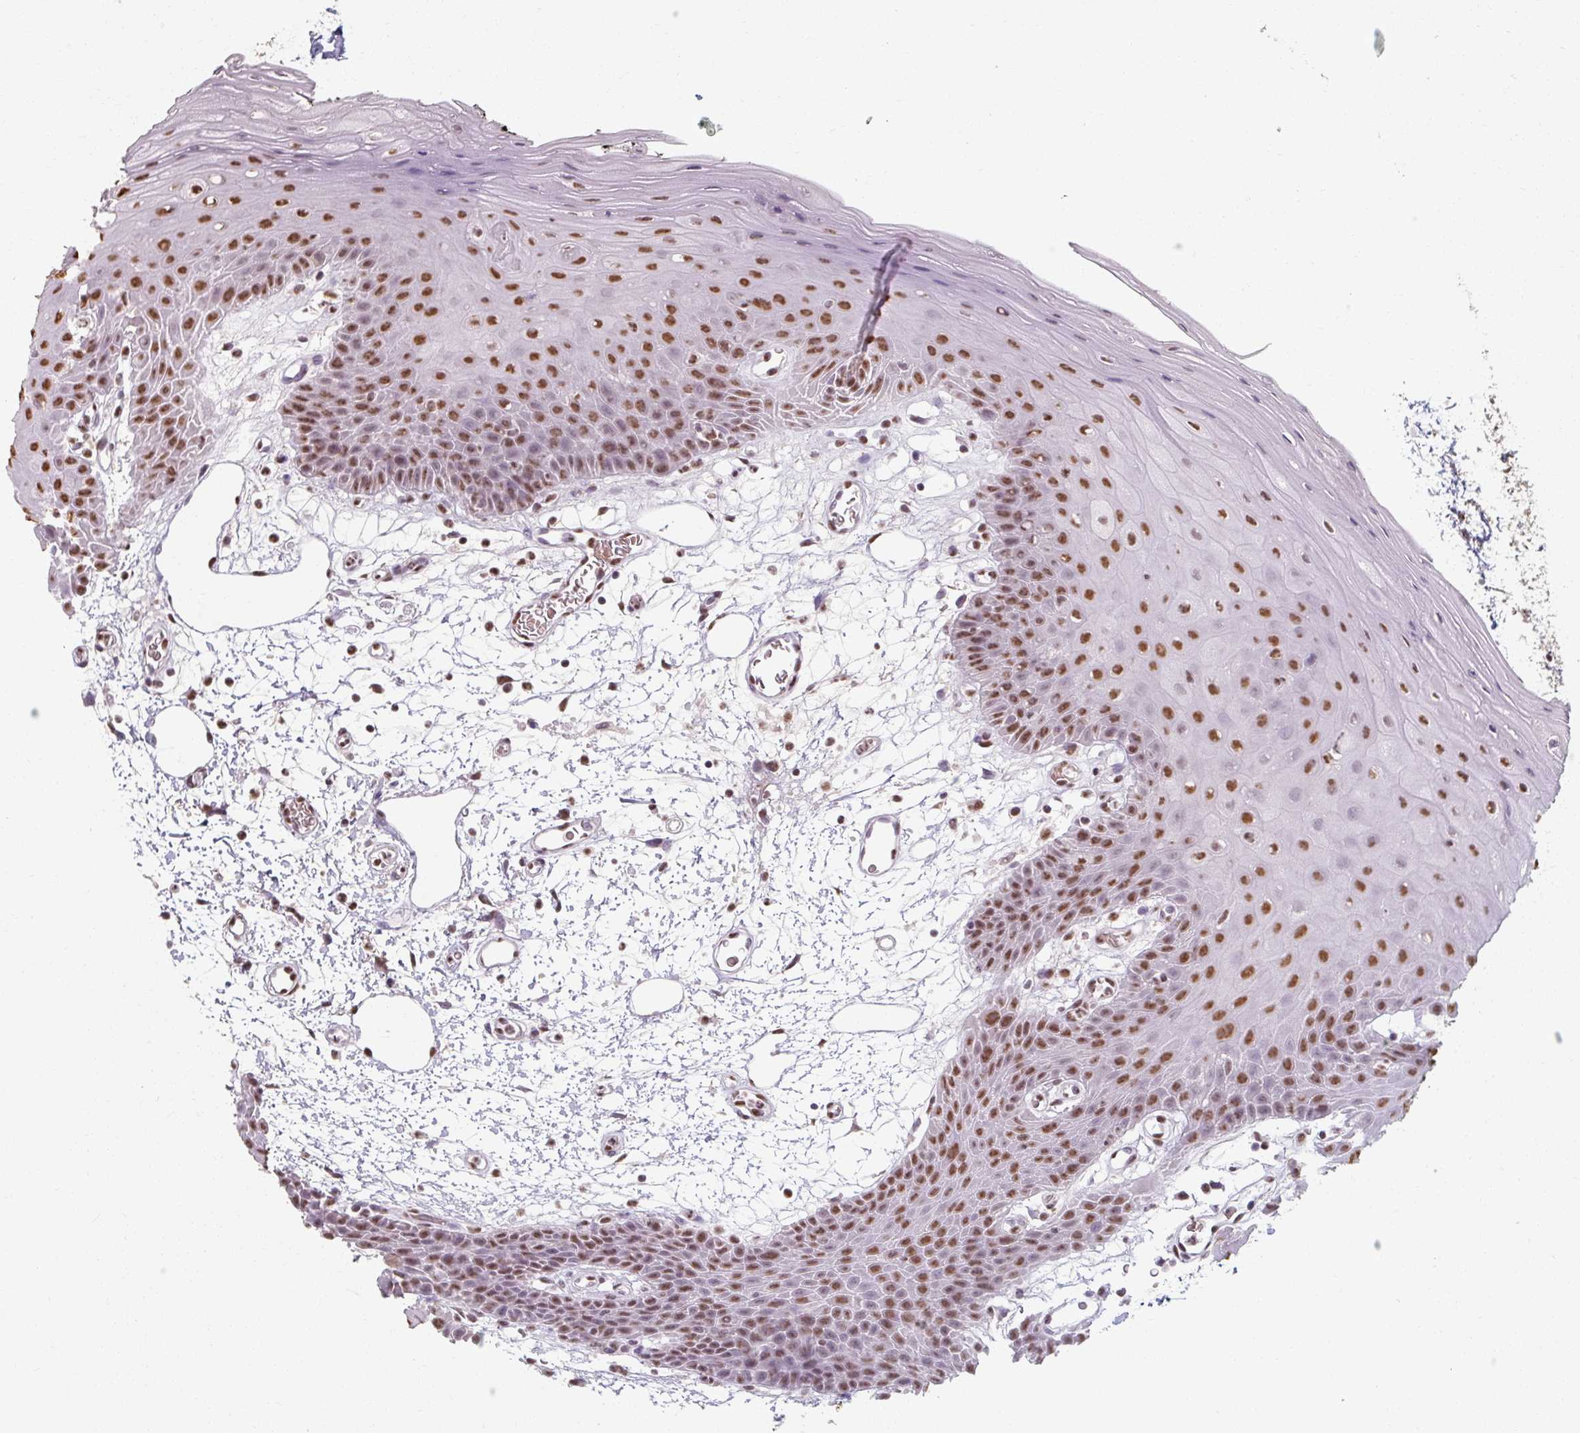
{"staining": {"intensity": "moderate", "quantity": ">75%", "location": "nuclear"}, "tissue": "oral mucosa", "cell_type": "Squamous epithelial cells", "image_type": "normal", "snomed": [{"axis": "morphology", "description": "Normal tissue, NOS"}, {"axis": "topography", "description": "Oral tissue"}], "caption": "Moderate nuclear protein positivity is seen in about >75% of squamous epithelial cells in oral mucosa.", "gene": "ENSG00000291316", "patient": {"sex": "female", "age": 59}}